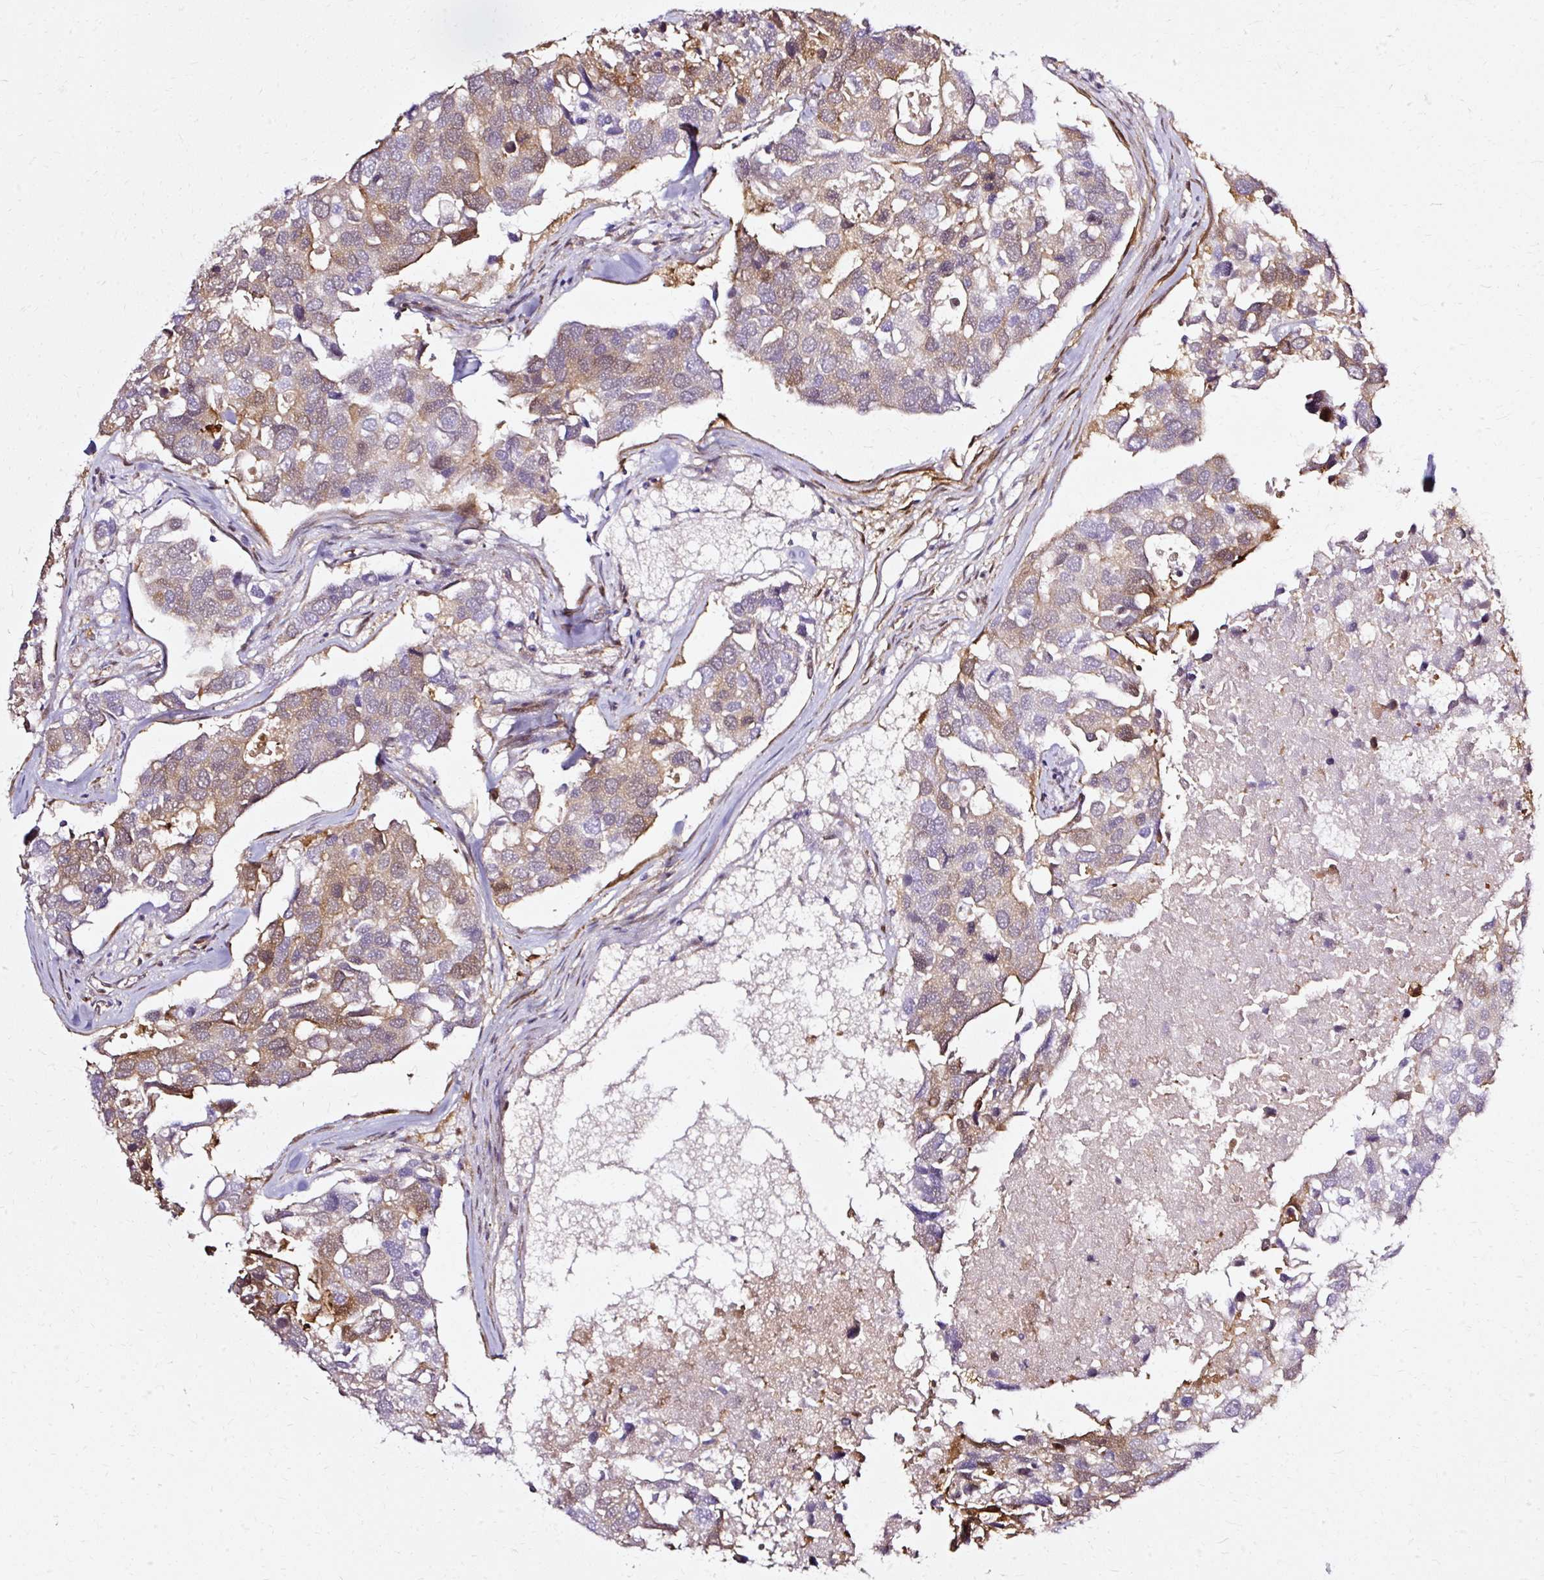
{"staining": {"intensity": "moderate", "quantity": "25%-75%", "location": "cytoplasmic/membranous,nuclear"}, "tissue": "breast cancer", "cell_type": "Tumor cells", "image_type": "cancer", "snomed": [{"axis": "morphology", "description": "Duct carcinoma"}, {"axis": "topography", "description": "Breast"}], "caption": "The photomicrograph displays staining of breast invasive ductal carcinoma, revealing moderate cytoplasmic/membranous and nuclear protein expression (brown color) within tumor cells.", "gene": "CNN3", "patient": {"sex": "female", "age": 83}}